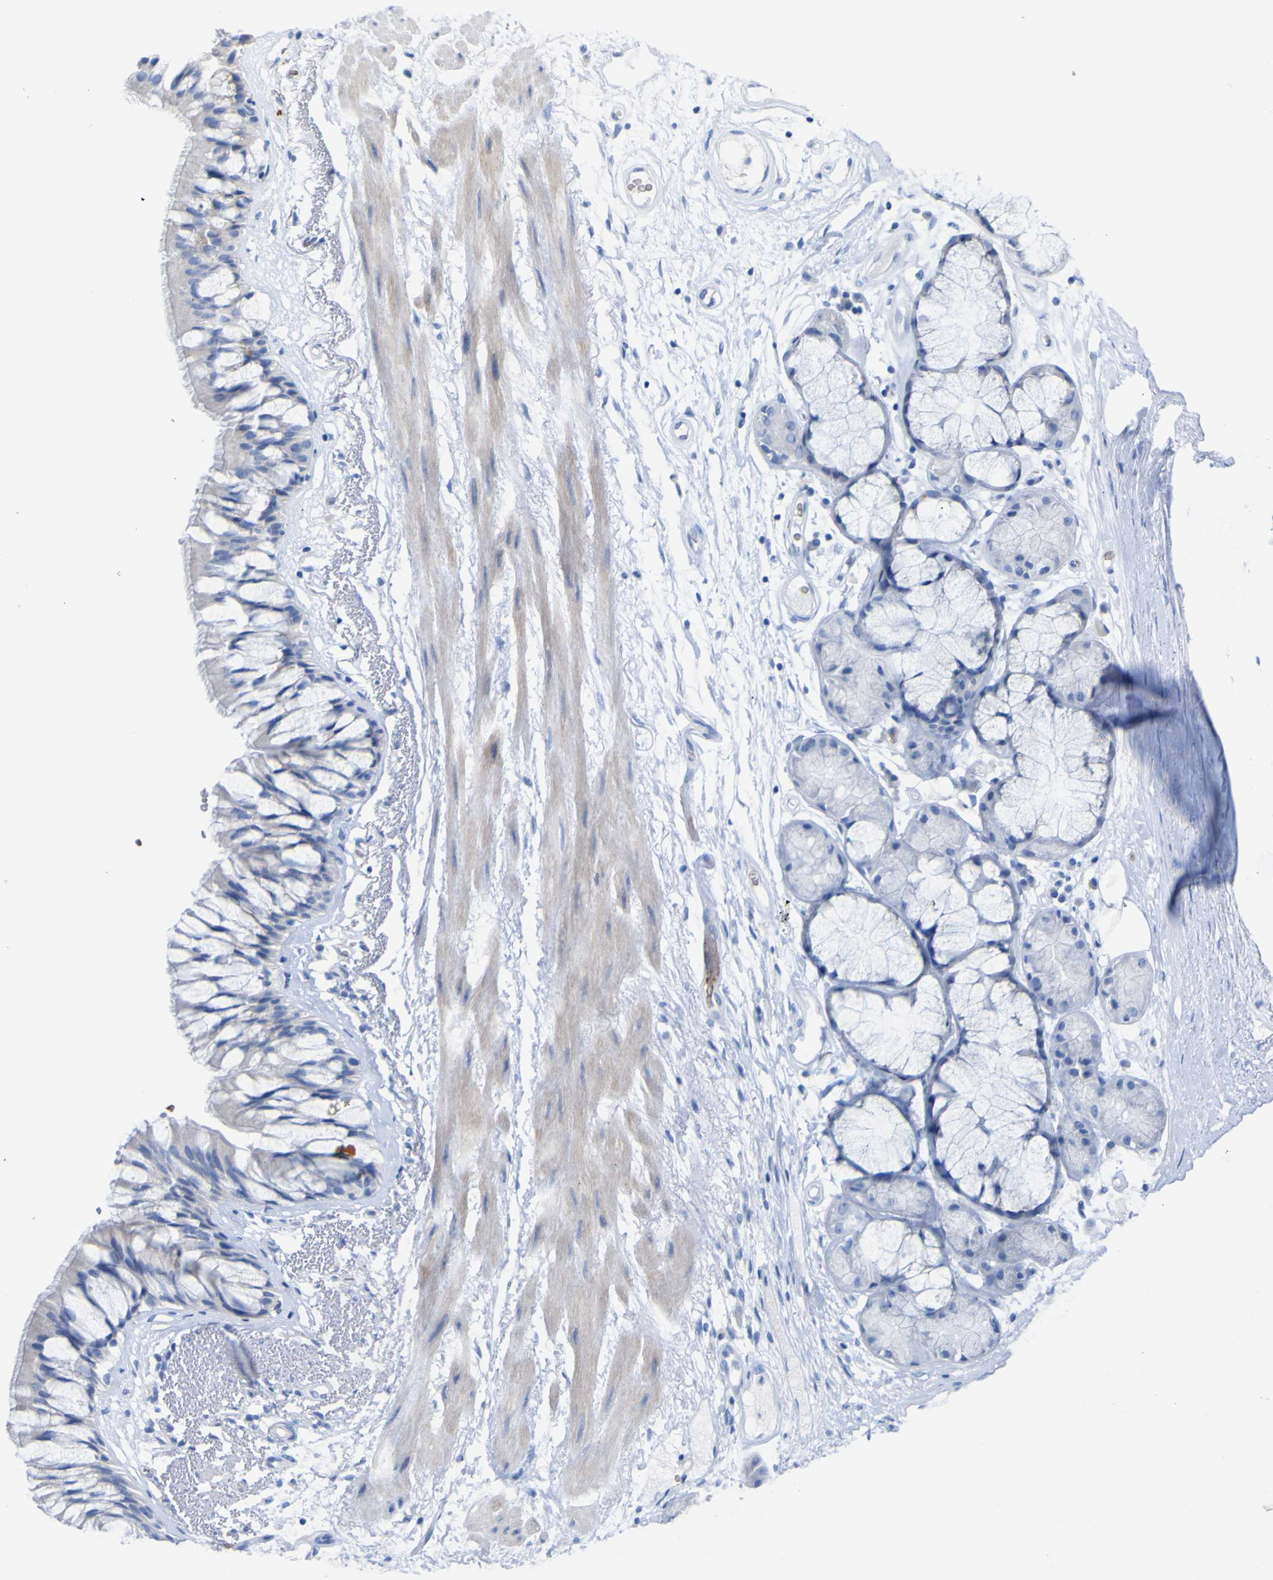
{"staining": {"intensity": "negative", "quantity": "none", "location": "none"}, "tissue": "bronchus", "cell_type": "Respiratory epithelial cells", "image_type": "normal", "snomed": [{"axis": "morphology", "description": "Normal tissue, NOS"}, {"axis": "topography", "description": "Bronchus"}], "caption": "This is a histopathology image of immunohistochemistry (IHC) staining of unremarkable bronchus, which shows no expression in respiratory epithelial cells. (DAB (3,3'-diaminobenzidine) immunohistochemistry (IHC), high magnification).", "gene": "GCM1", "patient": {"sex": "male", "age": 66}}